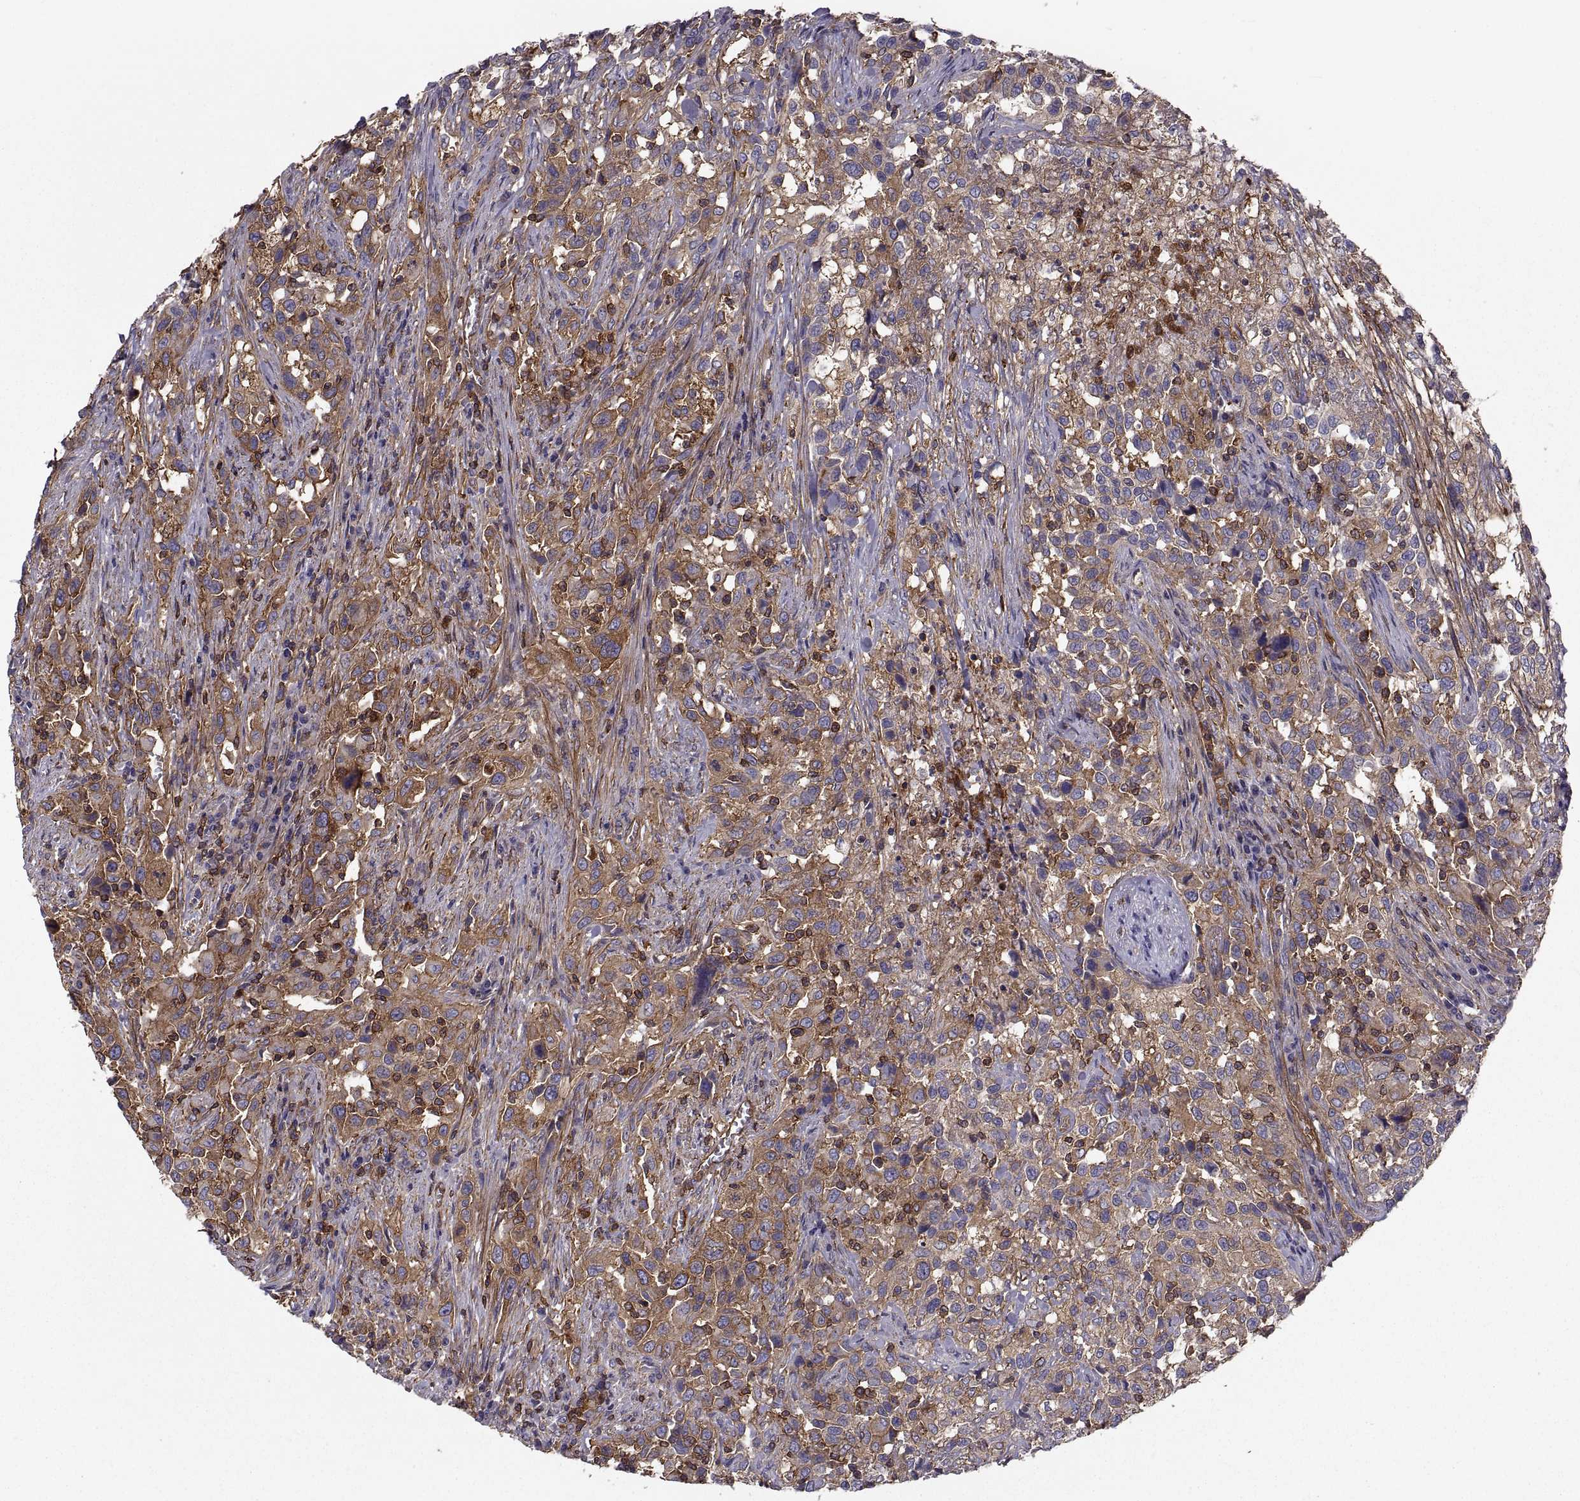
{"staining": {"intensity": "strong", "quantity": ">75%", "location": "cytoplasmic/membranous"}, "tissue": "urothelial cancer", "cell_type": "Tumor cells", "image_type": "cancer", "snomed": [{"axis": "morphology", "description": "Urothelial carcinoma, NOS"}, {"axis": "morphology", "description": "Urothelial carcinoma, High grade"}, {"axis": "topography", "description": "Urinary bladder"}], "caption": "Protein staining reveals strong cytoplasmic/membranous positivity in about >75% of tumor cells in urothelial cancer. (brown staining indicates protein expression, while blue staining denotes nuclei).", "gene": "MYH9", "patient": {"sex": "female", "age": 64}}